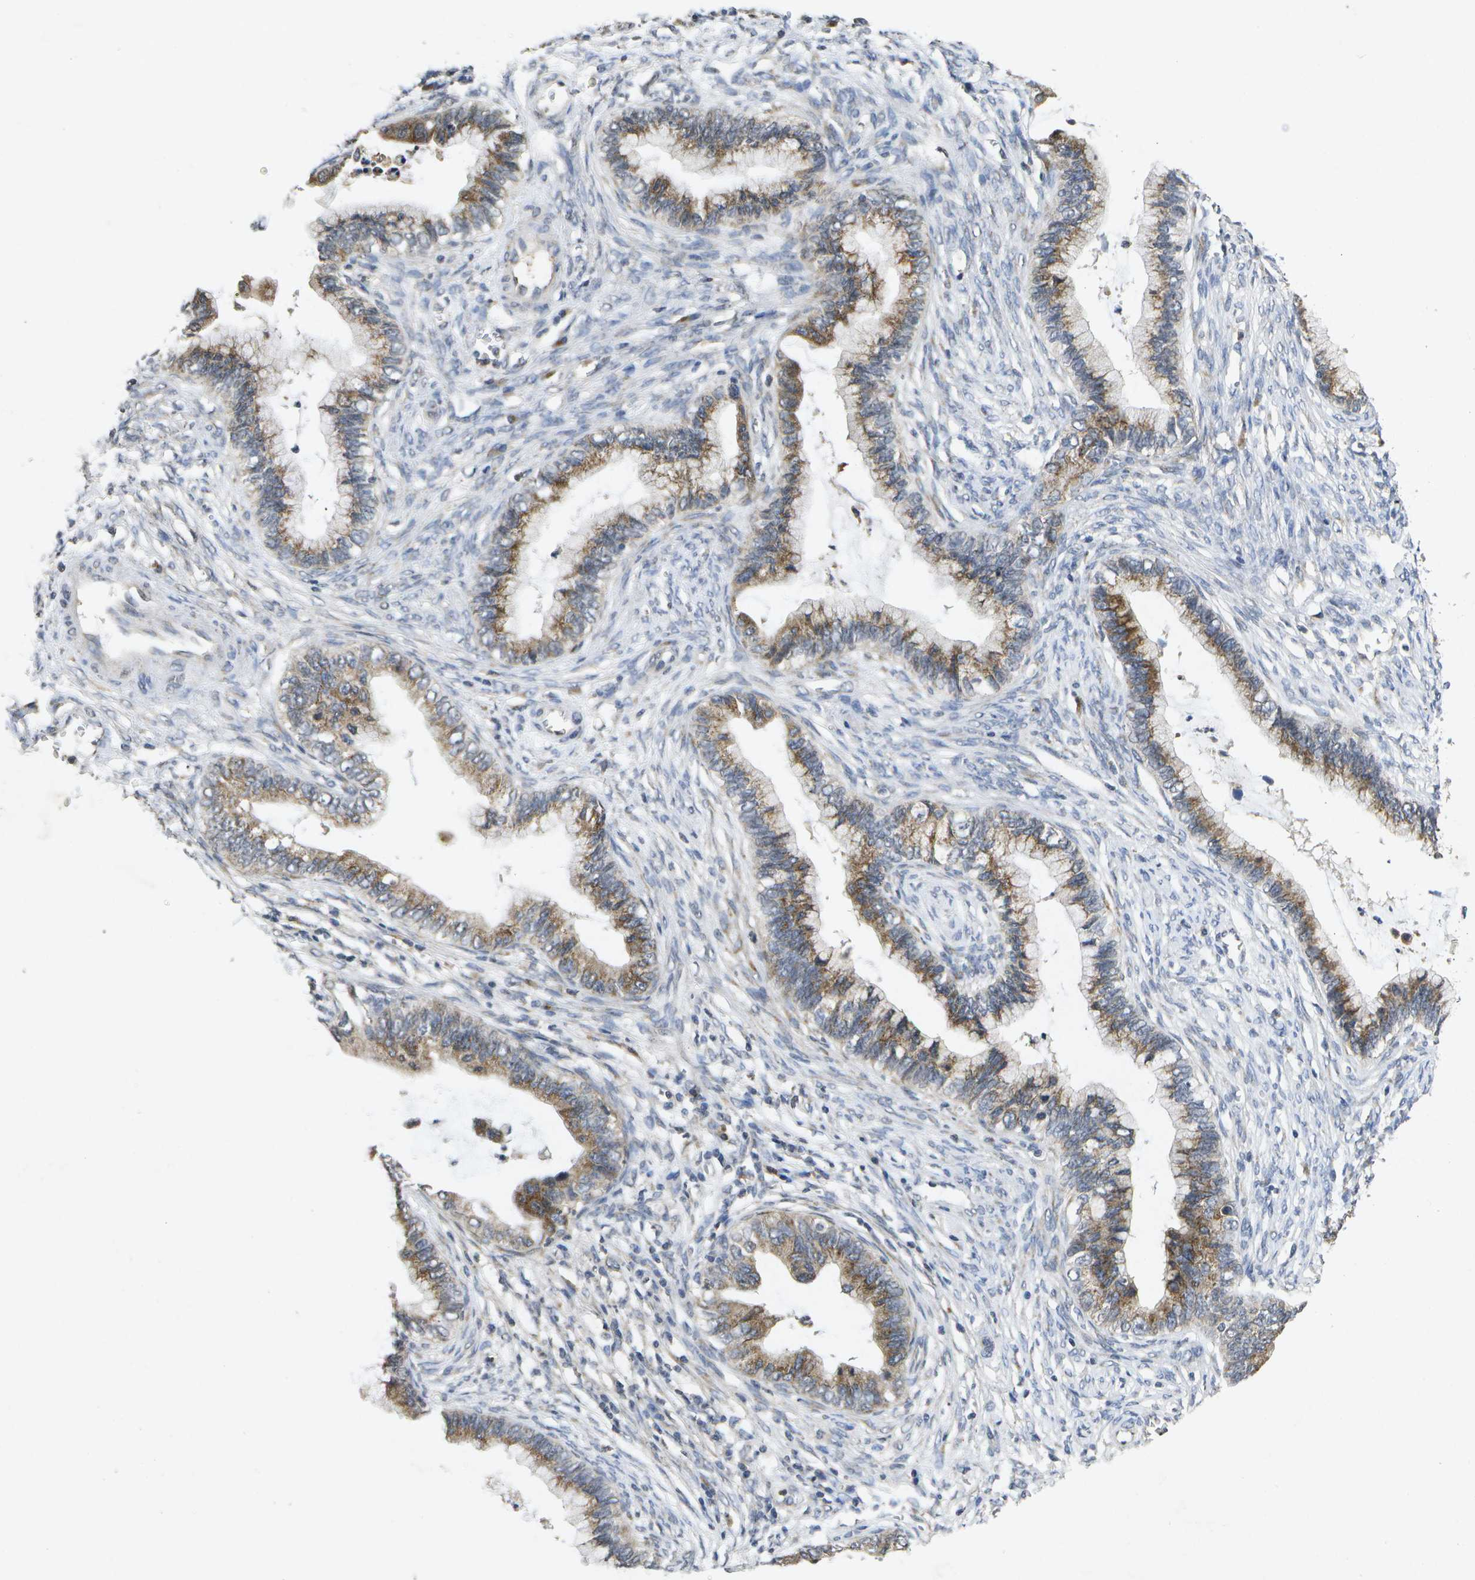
{"staining": {"intensity": "moderate", "quantity": ">75%", "location": "cytoplasmic/membranous"}, "tissue": "cervical cancer", "cell_type": "Tumor cells", "image_type": "cancer", "snomed": [{"axis": "morphology", "description": "Adenocarcinoma, NOS"}, {"axis": "topography", "description": "Cervix"}], "caption": "Immunohistochemistry (DAB) staining of human adenocarcinoma (cervical) reveals moderate cytoplasmic/membranous protein staining in approximately >75% of tumor cells.", "gene": "KDELR1", "patient": {"sex": "female", "age": 44}}